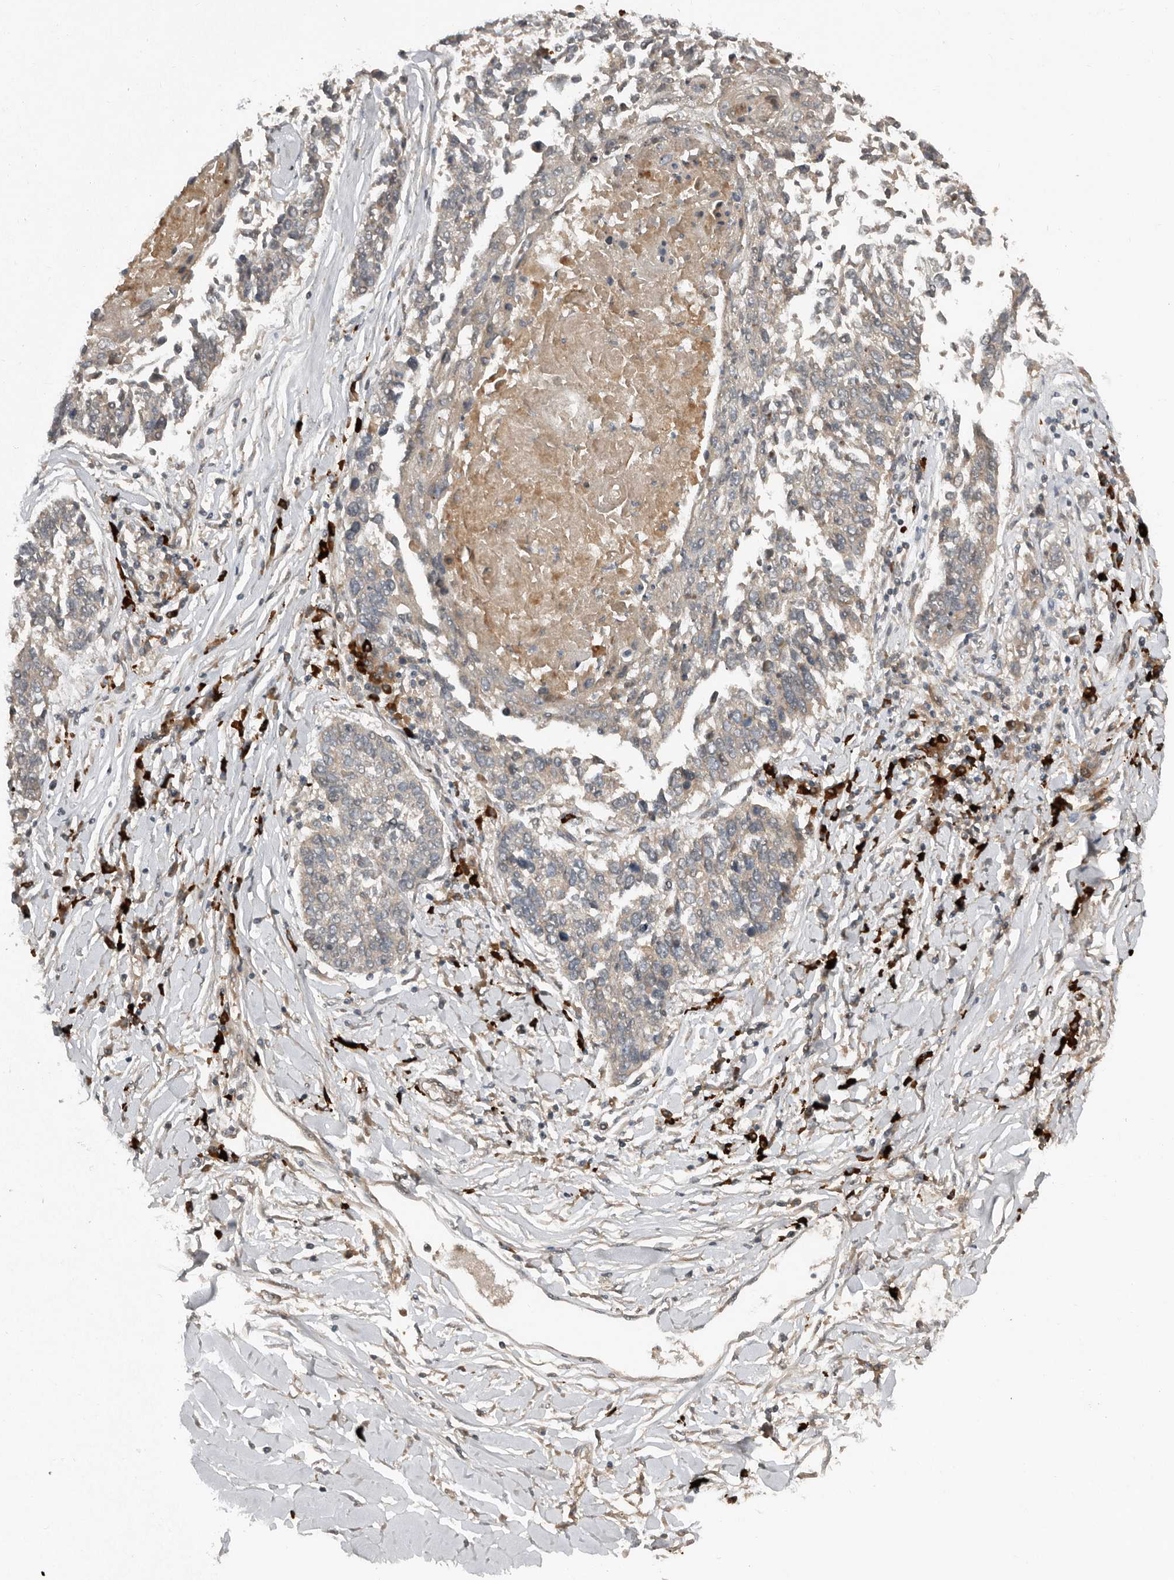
{"staining": {"intensity": "weak", "quantity": "<25%", "location": "cytoplasmic/membranous"}, "tissue": "lung cancer", "cell_type": "Tumor cells", "image_type": "cancer", "snomed": [{"axis": "morphology", "description": "Normal tissue, NOS"}, {"axis": "morphology", "description": "Squamous cell carcinoma, NOS"}, {"axis": "topography", "description": "Cartilage tissue"}, {"axis": "topography", "description": "Bronchus"}, {"axis": "topography", "description": "Lung"}, {"axis": "topography", "description": "Peripheral nerve tissue"}], "caption": "IHC of human lung cancer exhibits no staining in tumor cells.", "gene": "TEAD3", "patient": {"sex": "female", "age": 49}}